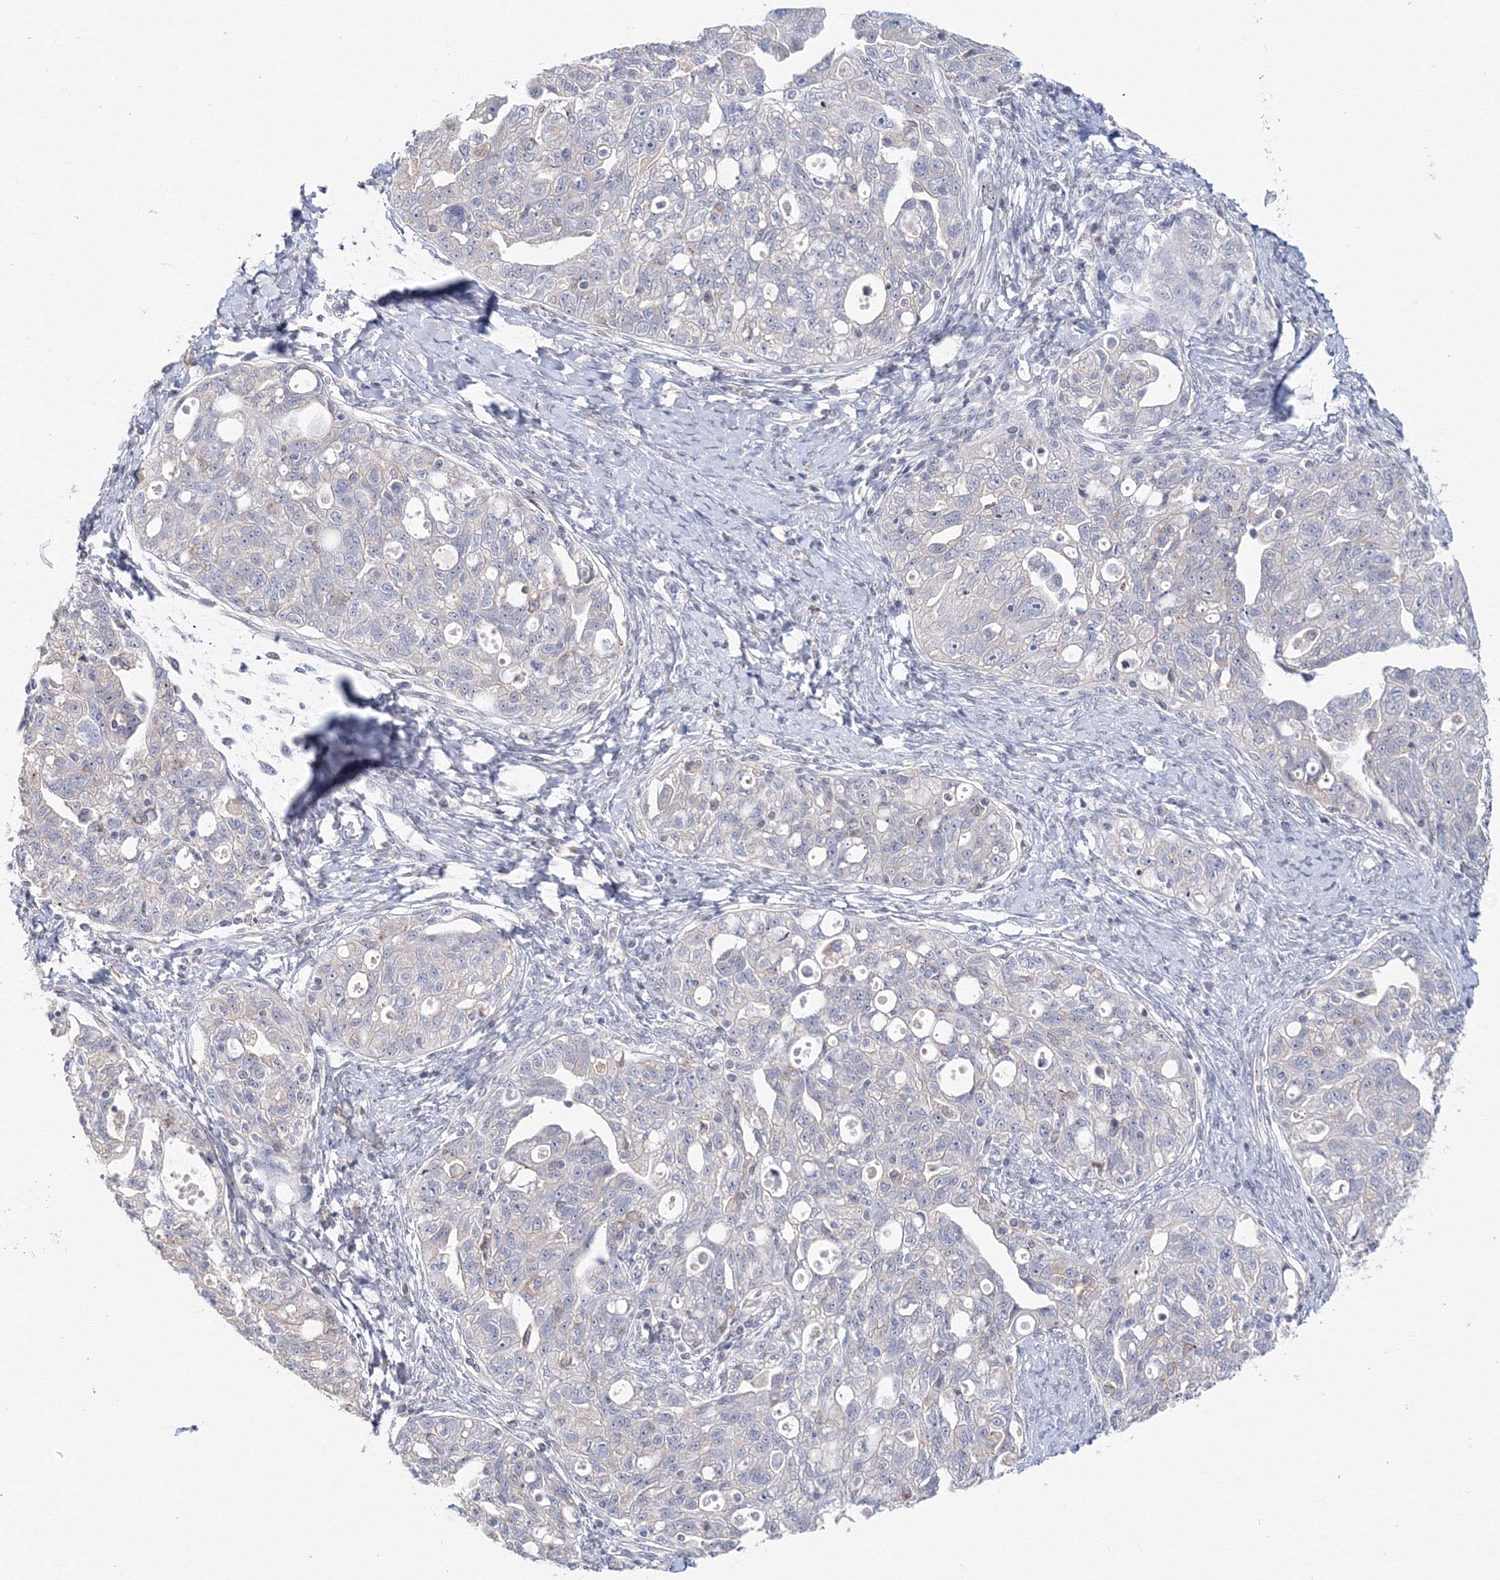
{"staining": {"intensity": "negative", "quantity": "none", "location": "none"}, "tissue": "ovarian cancer", "cell_type": "Tumor cells", "image_type": "cancer", "snomed": [{"axis": "morphology", "description": "Carcinoma, NOS"}, {"axis": "morphology", "description": "Cystadenocarcinoma, serous, NOS"}, {"axis": "topography", "description": "Ovary"}], "caption": "Immunohistochemistry (IHC) of human ovarian carcinoma exhibits no expression in tumor cells.", "gene": "SLC7A7", "patient": {"sex": "female", "age": 69}}